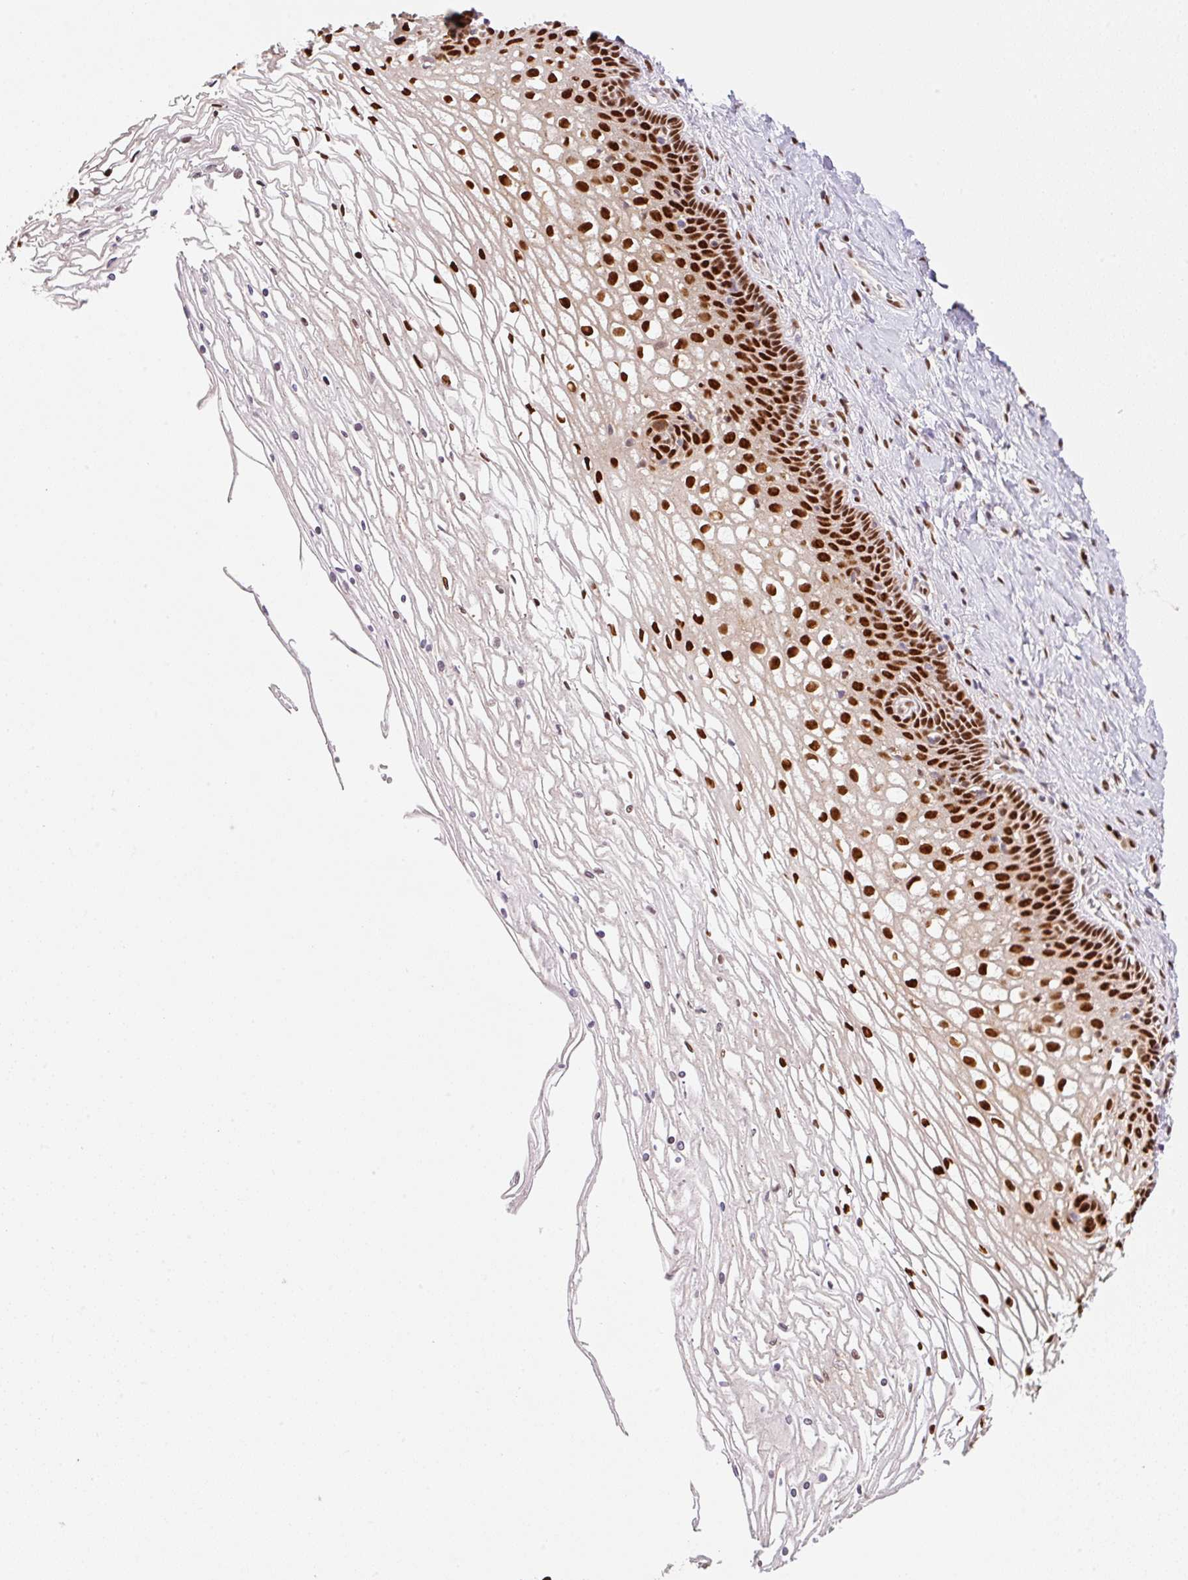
{"staining": {"intensity": "strong", "quantity": ">75%", "location": "nuclear"}, "tissue": "cervix", "cell_type": "Glandular cells", "image_type": "normal", "snomed": [{"axis": "morphology", "description": "Normal tissue, NOS"}, {"axis": "topography", "description": "Cervix"}], "caption": "Strong nuclear protein positivity is appreciated in about >75% of glandular cells in cervix.", "gene": "GPR139", "patient": {"sex": "female", "age": 36}}